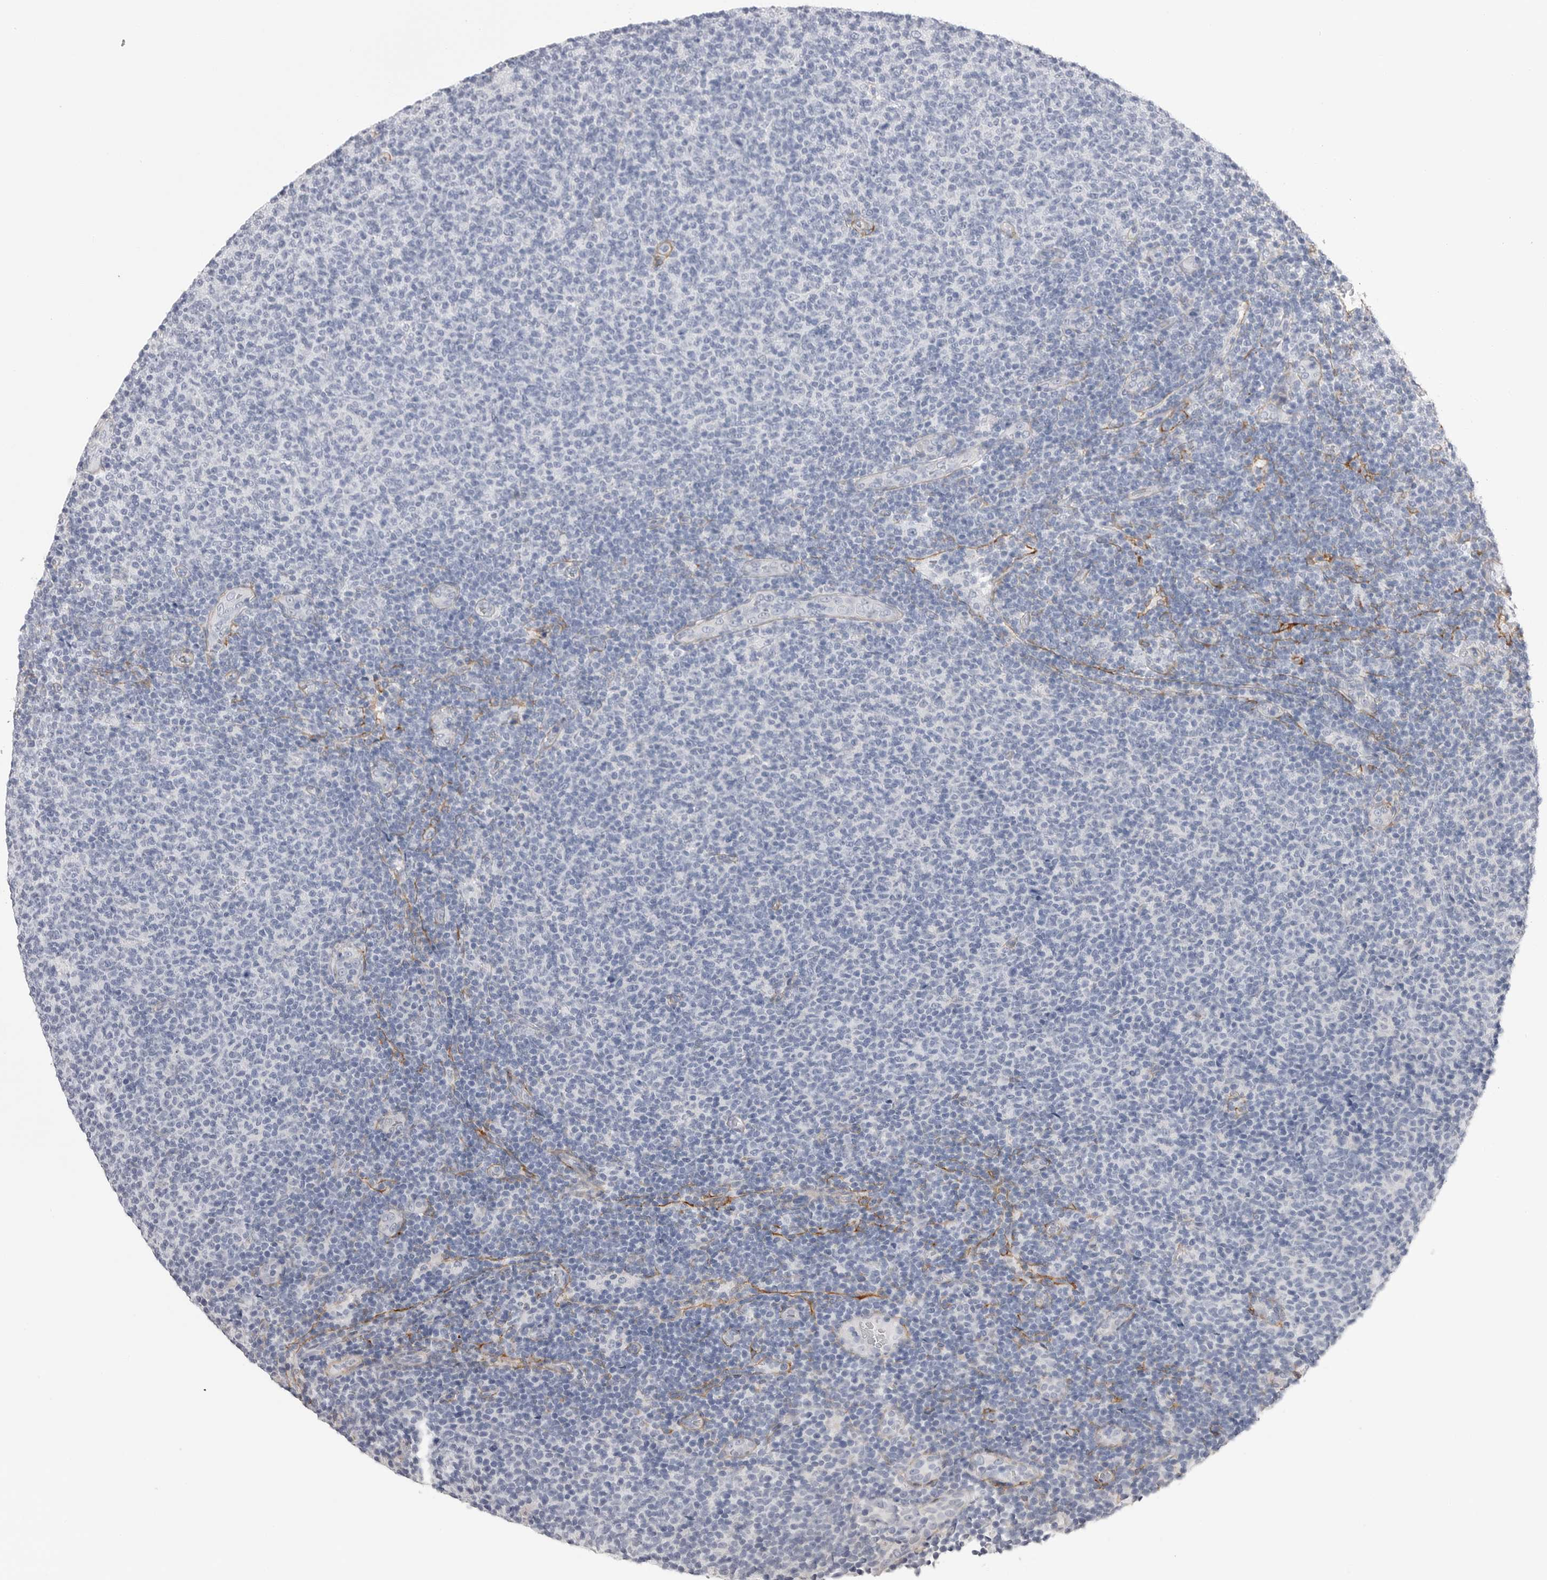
{"staining": {"intensity": "negative", "quantity": "none", "location": "none"}, "tissue": "lymphoma", "cell_type": "Tumor cells", "image_type": "cancer", "snomed": [{"axis": "morphology", "description": "Malignant lymphoma, non-Hodgkin's type, Low grade"}, {"axis": "topography", "description": "Lymph node"}], "caption": "This is an immunohistochemistry (IHC) micrograph of human lymphoma. There is no positivity in tumor cells.", "gene": "AKAP12", "patient": {"sex": "male", "age": 66}}